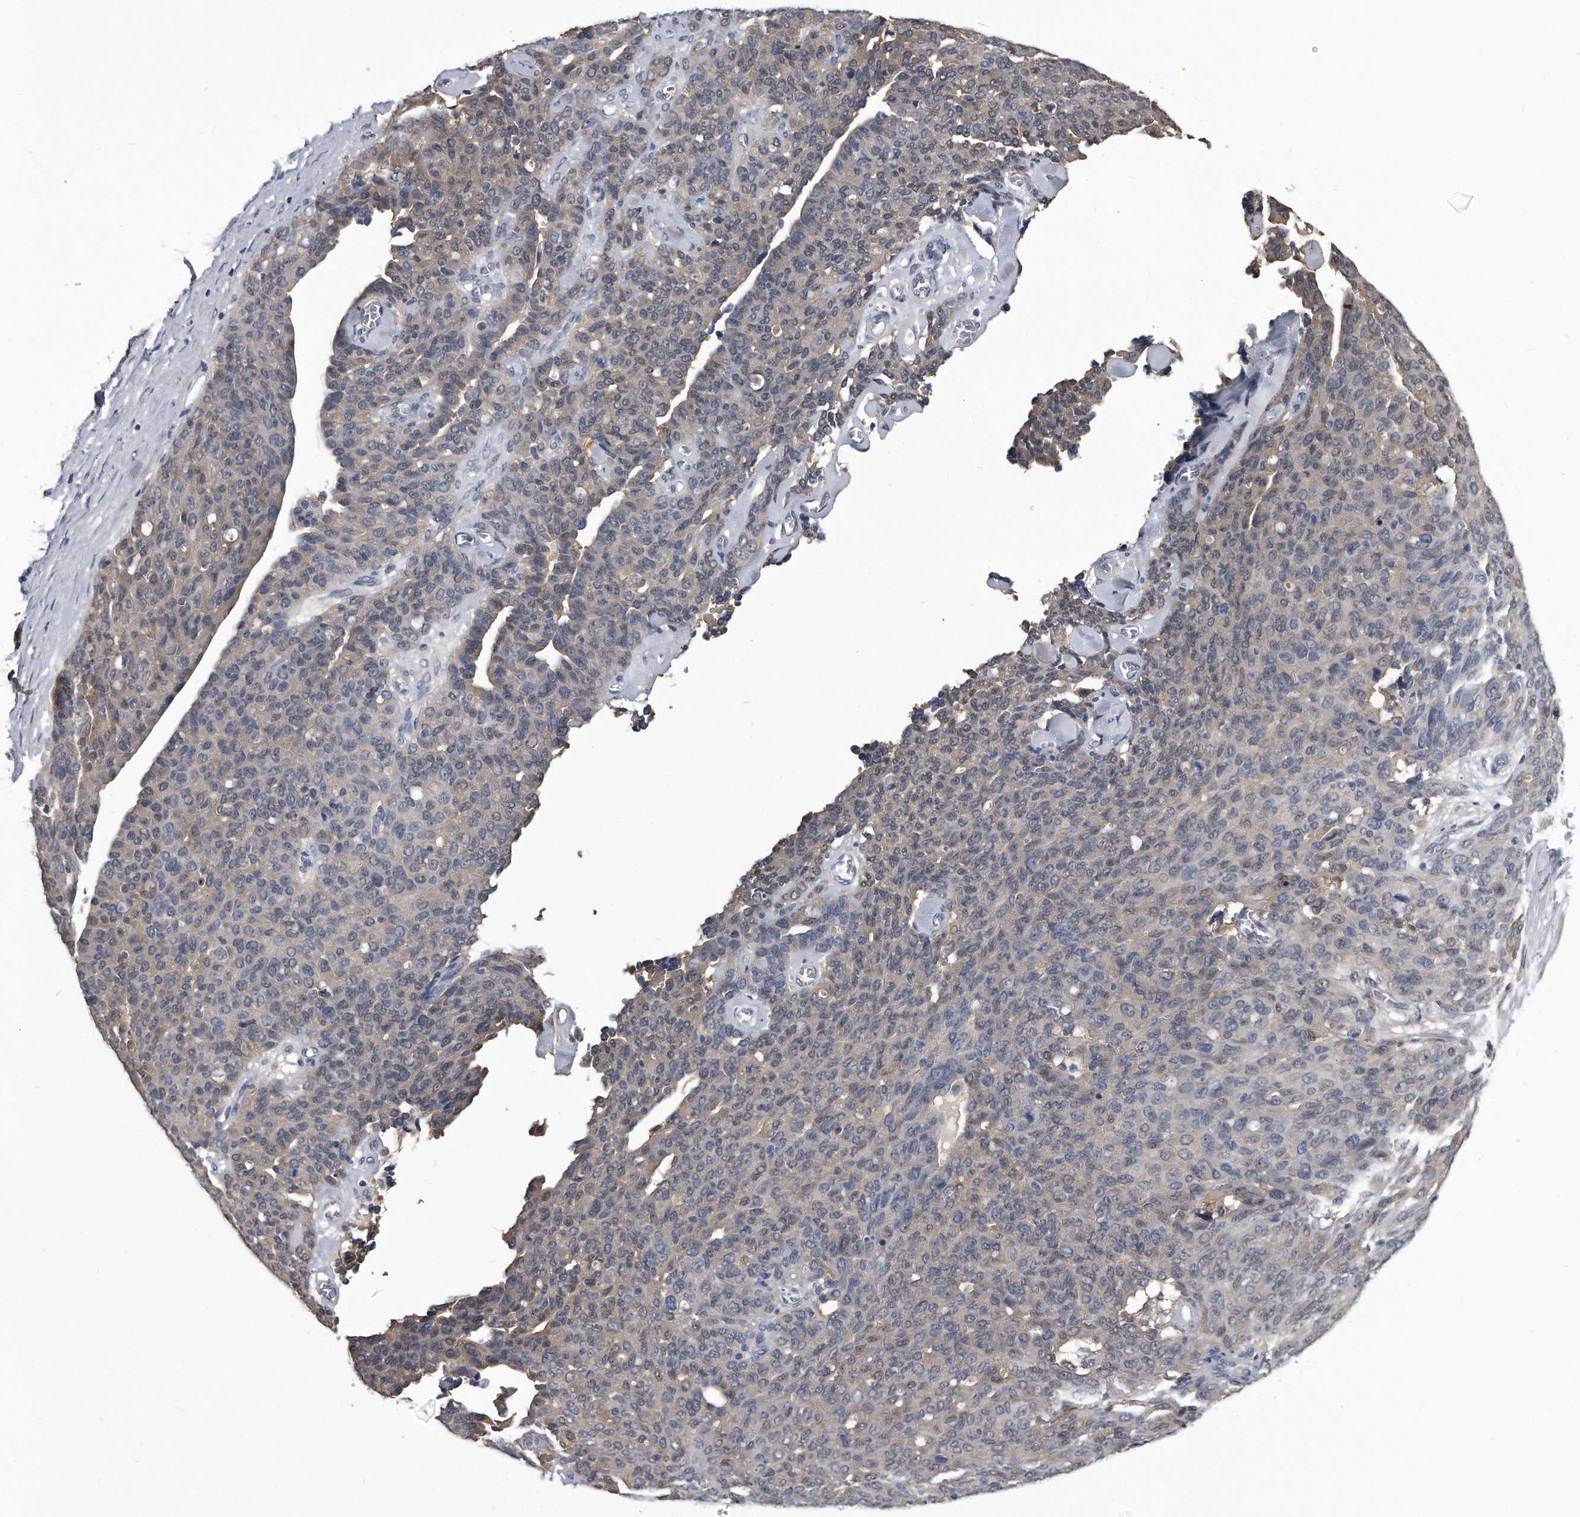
{"staining": {"intensity": "weak", "quantity": "<25%", "location": "cytoplasmic/membranous"}, "tissue": "ovarian cancer", "cell_type": "Tumor cells", "image_type": "cancer", "snomed": [{"axis": "morphology", "description": "Carcinoma, endometroid"}, {"axis": "topography", "description": "Ovary"}], "caption": "An IHC image of ovarian cancer is shown. There is no staining in tumor cells of ovarian cancer. (Brightfield microscopy of DAB (3,3'-diaminobenzidine) immunohistochemistry (IHC) at high magnification).", "gene": "PDXK", "patient": {"sex": "female", "age": 60}}